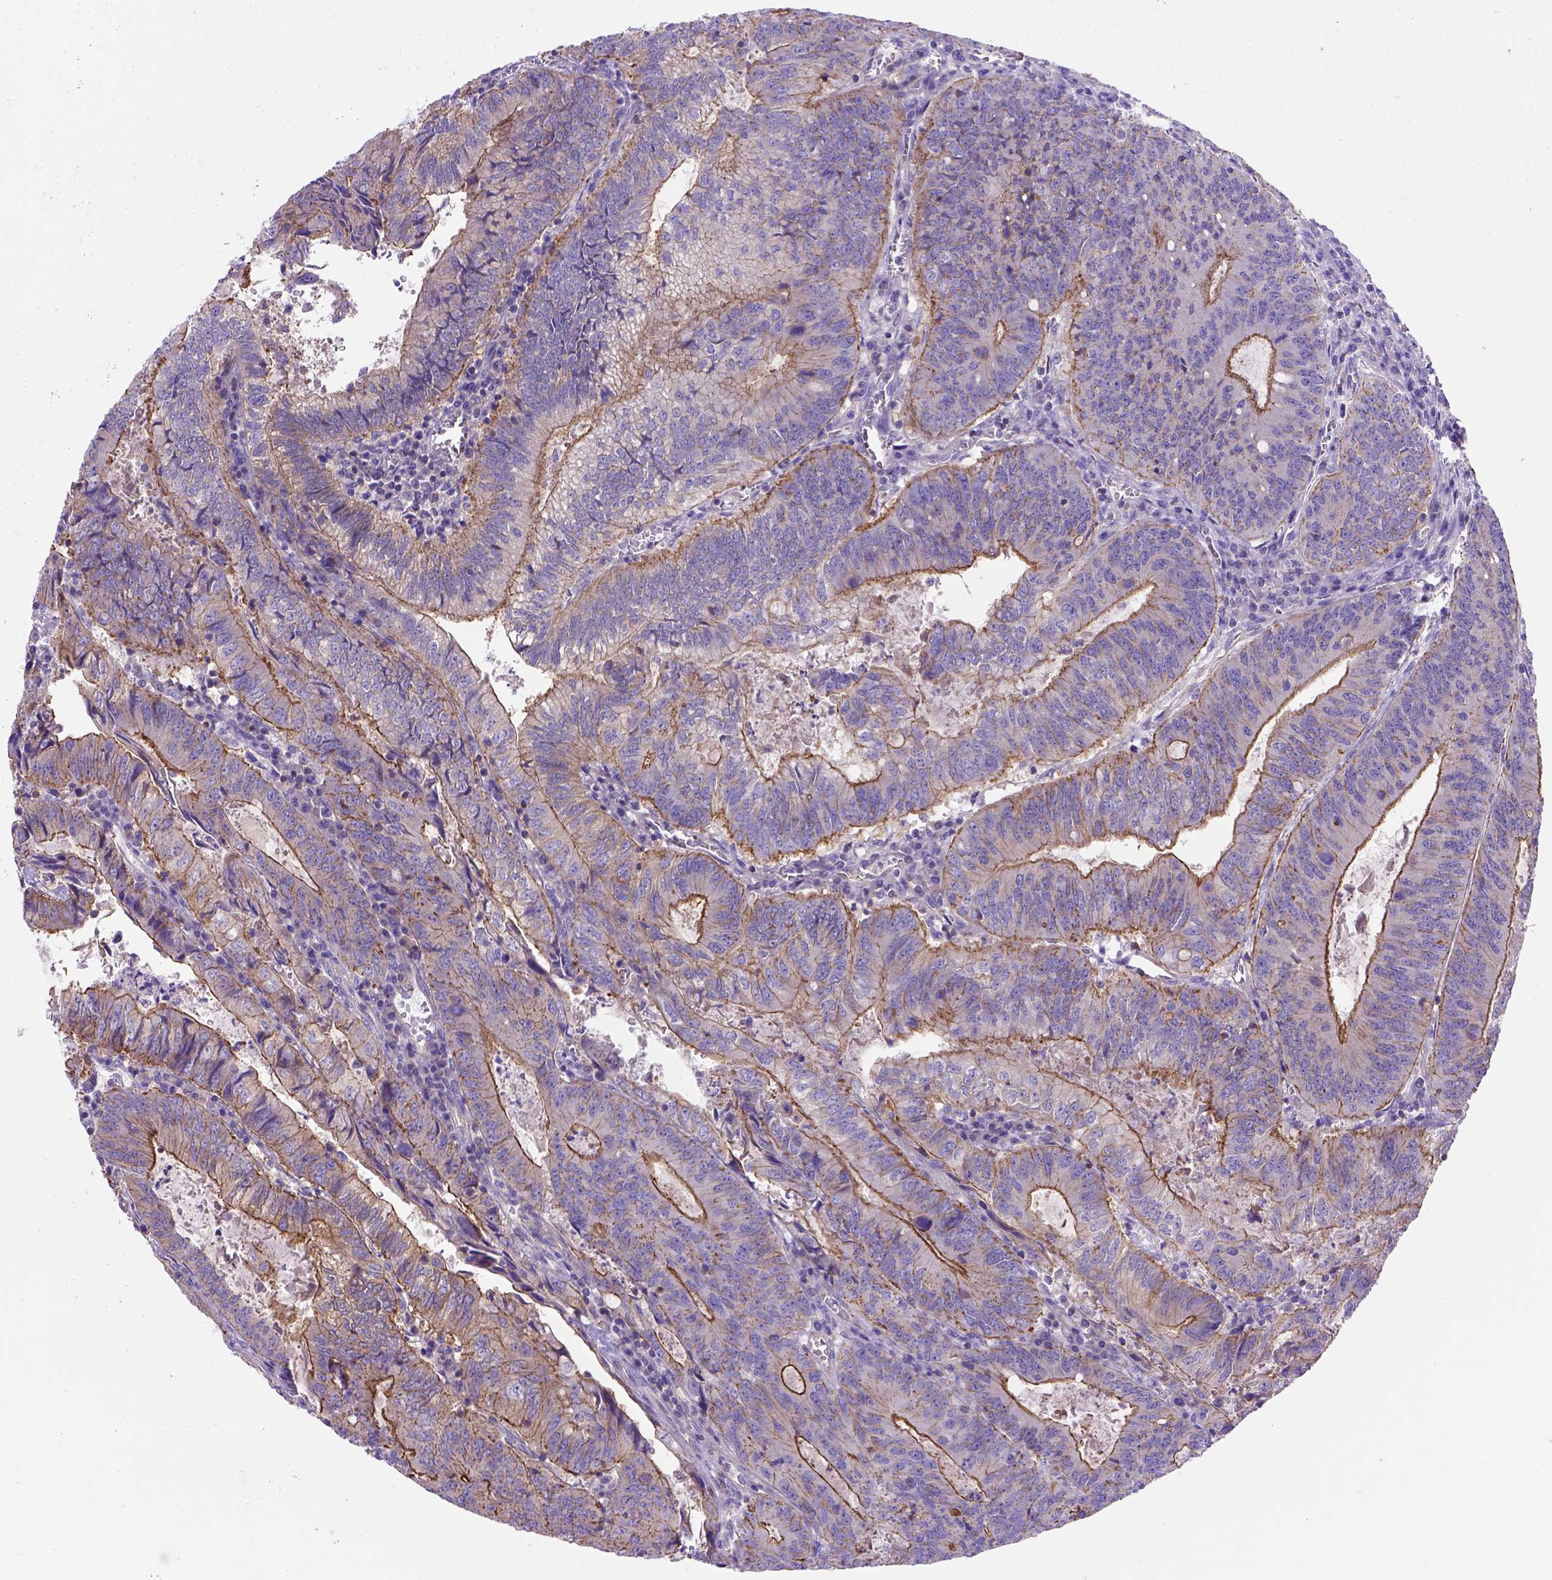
{"staining": {"intensity": "strong", "quantity": "25%-75%", "location": "cytoplasmic/membranous"}, "tissue": "colorectal cancer", "cell_type": "Tumor cells", "image_type": "cancer", "snomed": [{"axis": "morphology", "description": "Adenocarcinoma, NOS"}, {"axis": "topography", "description": "Colon"}], "caption": "An image of colorectal cancer stained for a protein demonstrates strong cytoplasmic/membranous brown staining in tumor cells.", "gene": "PEX12", "patient": {"sex": "male", "age": 67}}